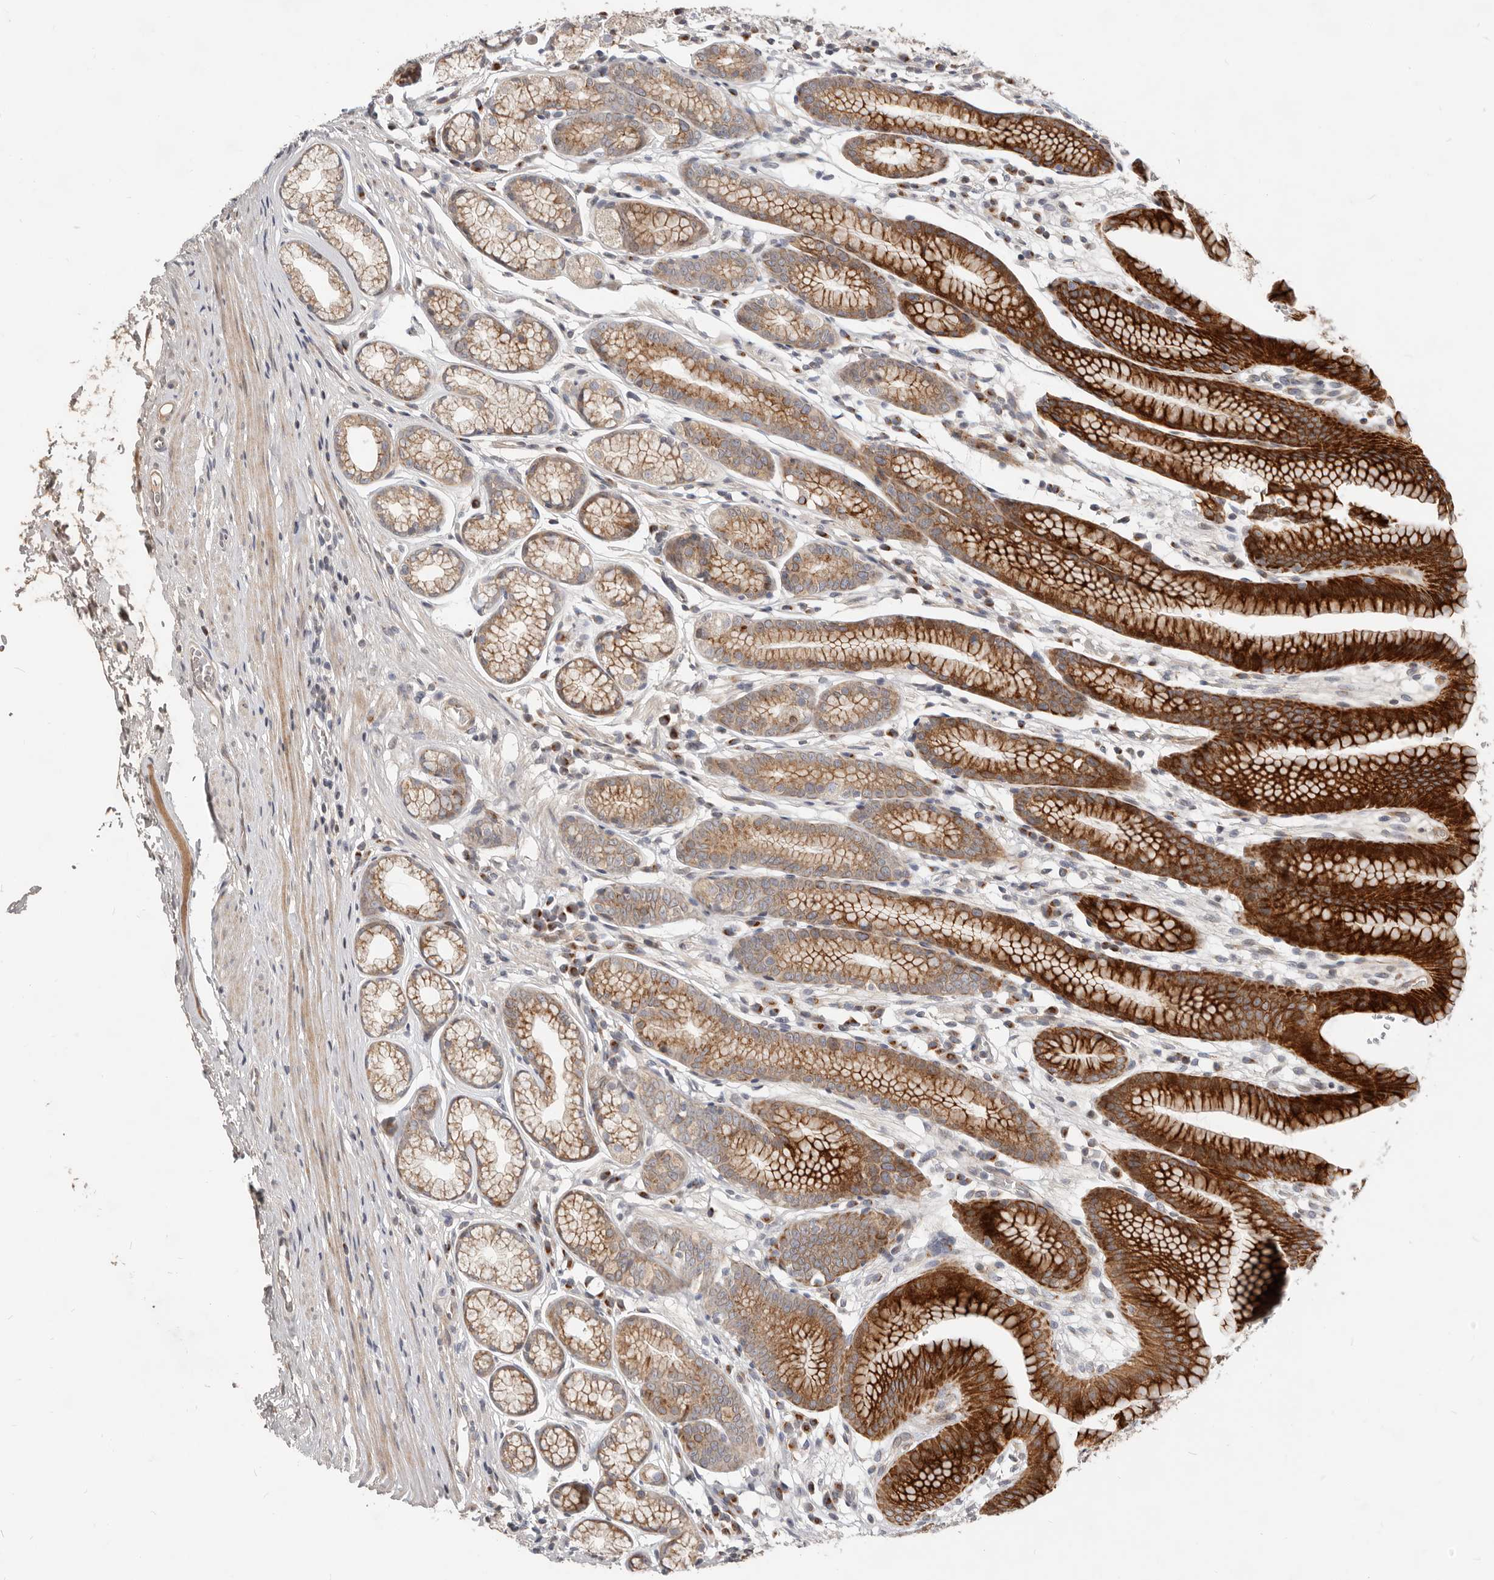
{"staining": {"intensity": "strong", "quantity": "25%-75%", "location": "cytoplasmic/membranous"}, "tissue": "stomach", "cell_type": "Glandular cells", "image_type": "normal", "snomed": [{"axis": "morphology", "description": "Normal tissue, NOS"}, {"axis": "topography", "description": "Stomach"}], "caption": "Immunohistochemical staining of benign stomach reveals 25%-75% levels of strong cytoplasmic/membranous protein staining in approximately 25%-75% of glandular cells.", "gene": "NPY4R2", "patient": {"sex": "male", "age": 42}}